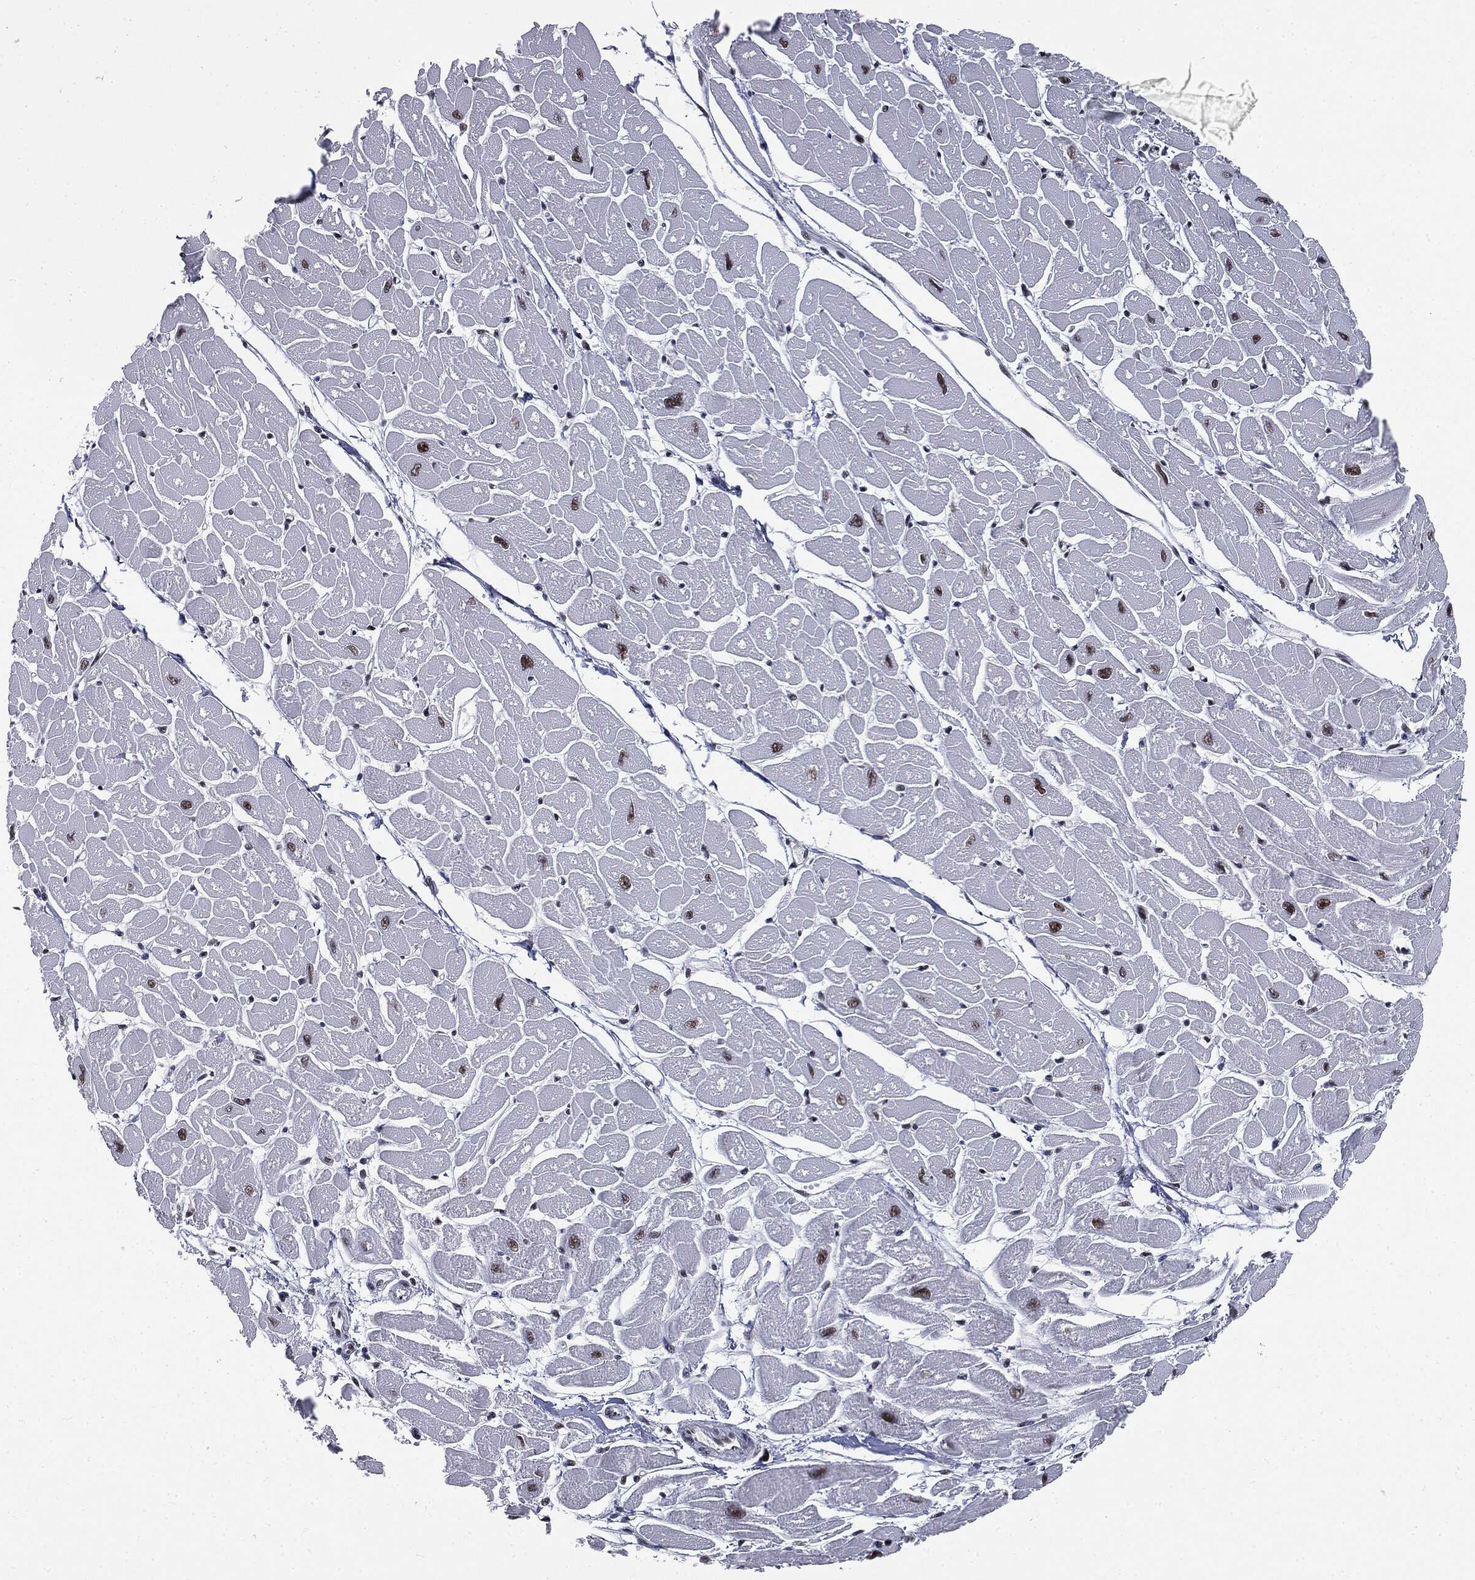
{"staining": {"intensity": "strong", "quantity": "25%-75%", "location": "nuclear"}, "tissue": "heart muscle", "cell_type": "Cardiomyocytes", "image_type": "normal", "snomed": [{"axis": "morphology", "description": "Normal tissue, NOS"}, {"axis": "topography", "description": "Heart"}], "caption": "Immunohistochemistry (DAB) staining of unremarkable heart muscle shows strong nuclear protein positivity in approximately 25%-75% of cardiomyocytes.", "gene": "MSH2", "patient": {"sex": "male", "age": 57}}